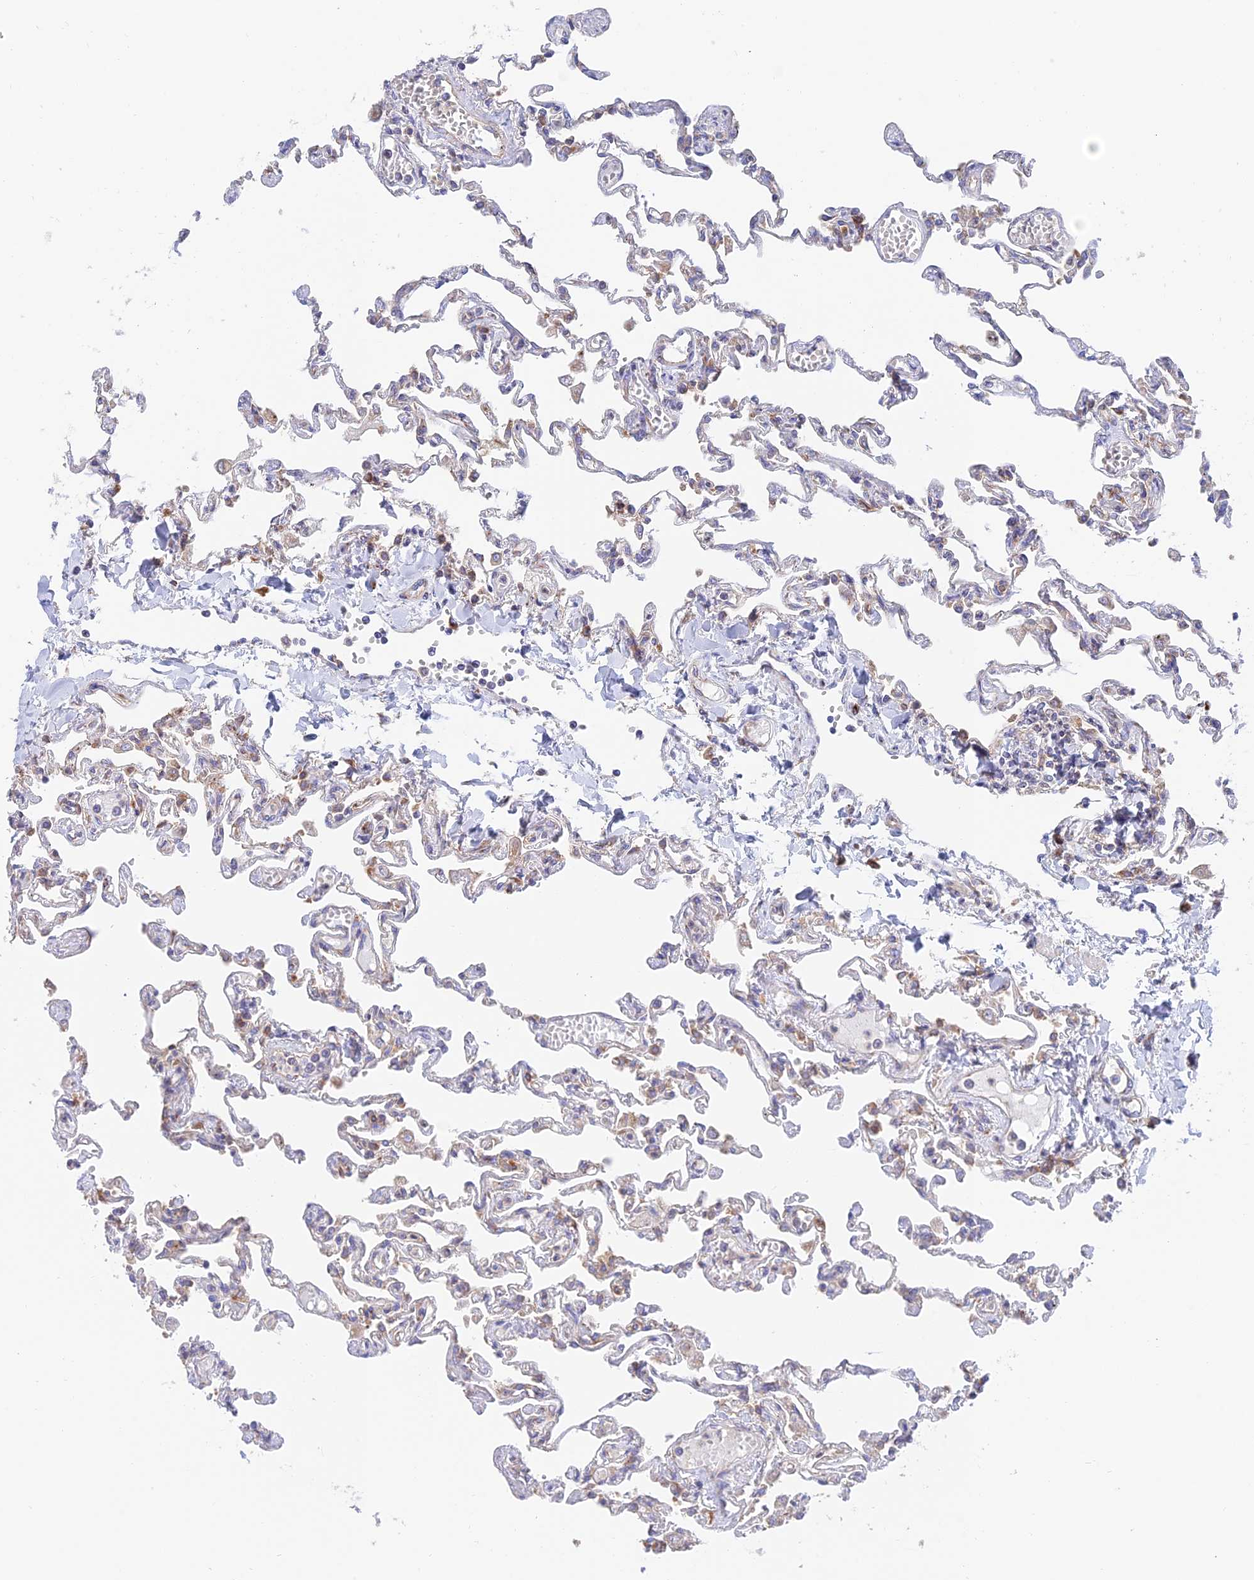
{"staining": {"intensity": "negative", "quantity": "none", "location": "none"}, "tissue": "lung", "cell_type": "Alveolar cells", "image_type": "normal", "snomed": [{"axis": "morphology", "description": "Normal tissue, NOS"}, {"axis": "topography", "description": "Lung"}], "caption": "This is an IHC histopathology image of unremarkable lung. There is no positivity in alveolar cells.", "gene": "GOLGA3", "patient": {"sex": "male", "age": 21}}